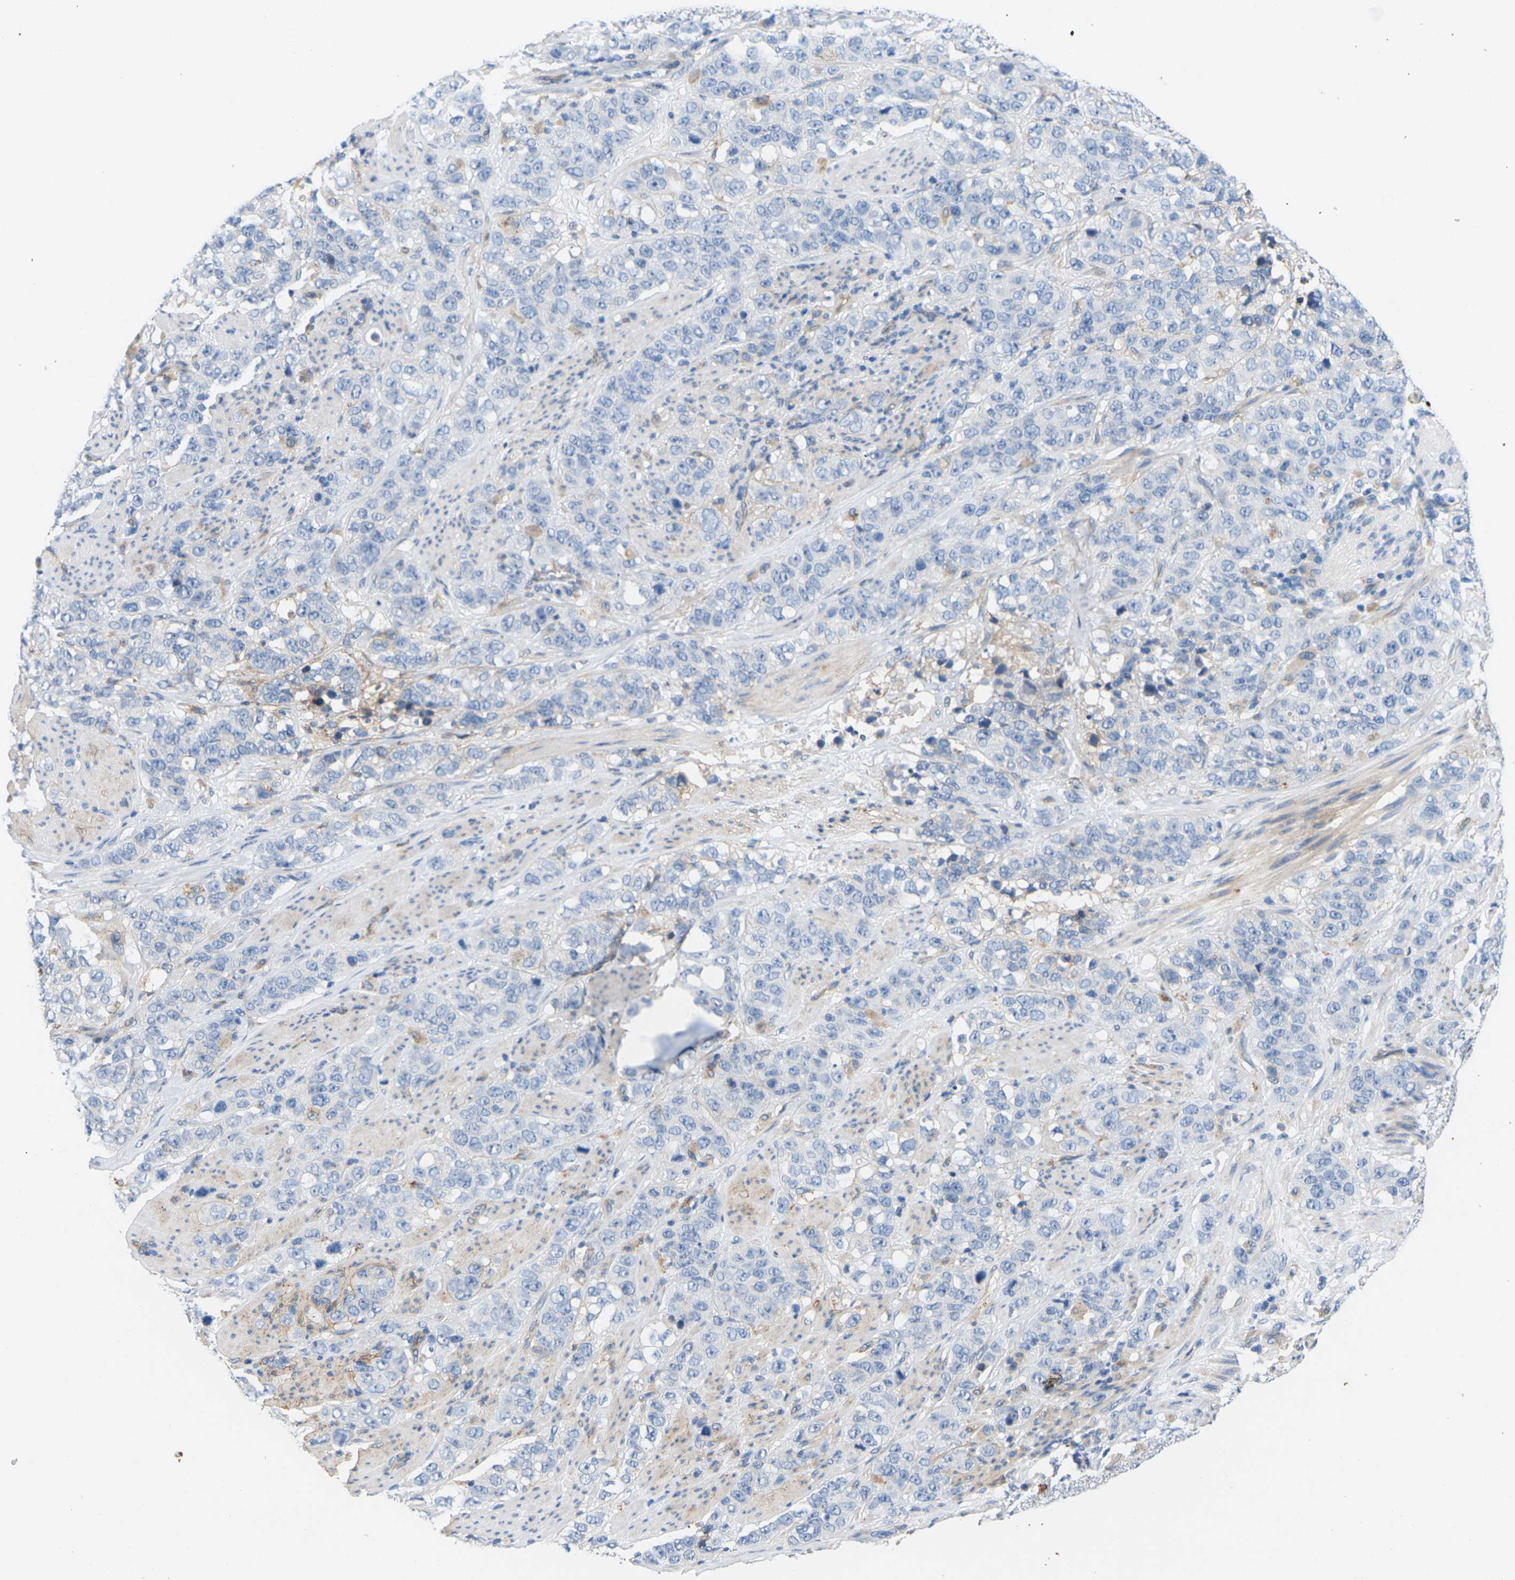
{"staining": {"intensity": "negative", "quantity": "none", "location": "none"}, "tissue": "stomach cancer", "cell_type": "Tumor cells", "image_type": "cancer", "snomed": [{"axis": "morphology", "description": "Adenocarcinoma, NOS"}, {"axis": "topography", "description": "Stomach"}], "caption": "An immunohistochemistry micrograph of stomach cancer is shown. There is no staining in tumor cells of stomach cancer. The staining was performed using DAB (3,3'-diaminobenzidine) to visualize the protein expression in brown, while the nuclei were stained in blue with hematoxylin (Magnification: 20x).", "gene": "ITGA5", "patient": {"sex": "male", "age": 48}}